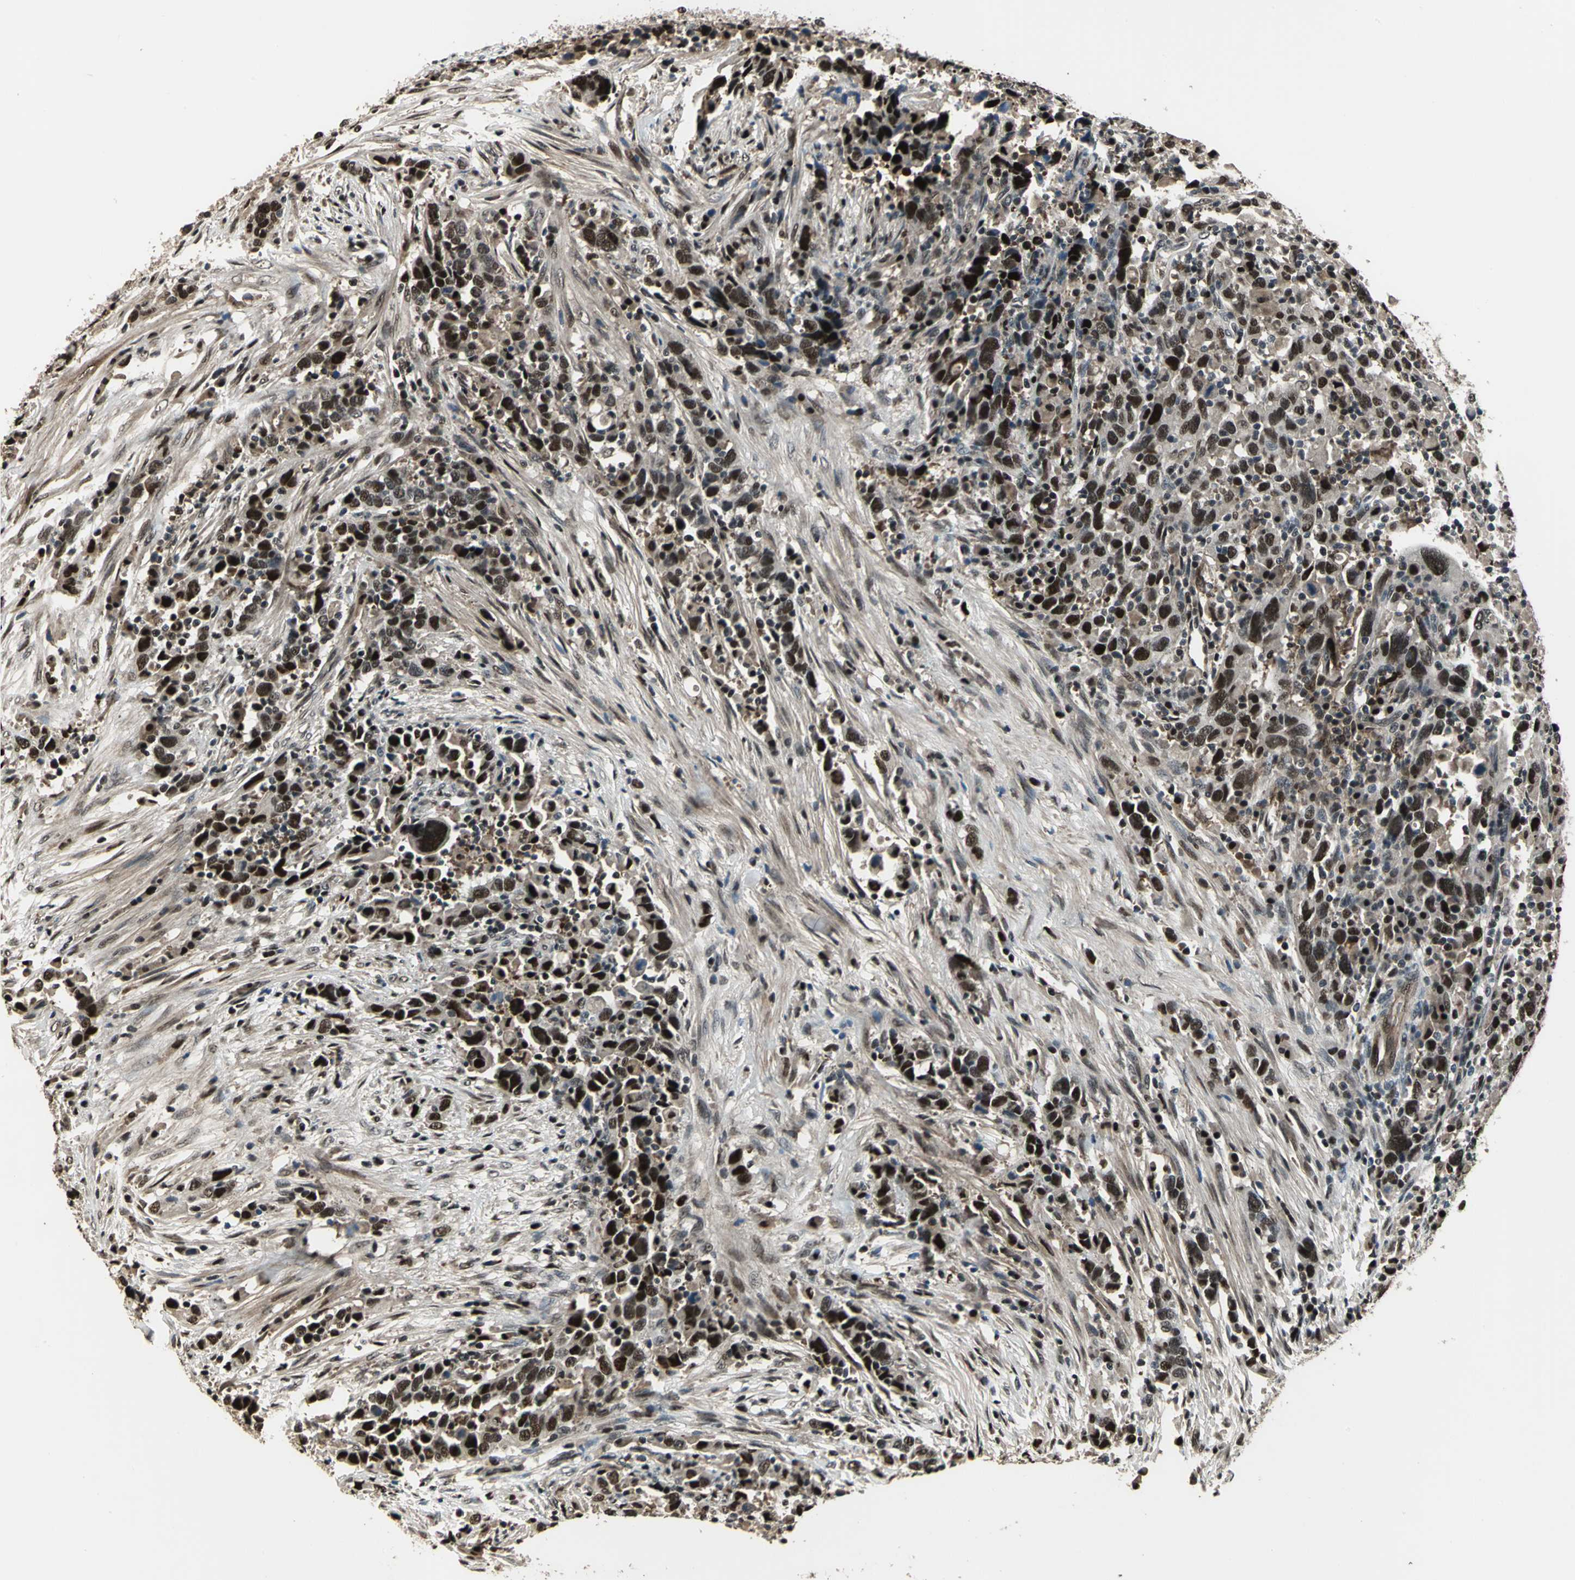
{"staining": {"intensity": "moderate", "quantity": ">75%", "location": "nuclear"}, "tissue": "urothelial cancer", "cell_type": "Tumor cells", "image_type": "cancer", "snomed": [{"axis": "morphology", "description": "Urothelial carcinoma, High grade"}, {"axis": "topography", "description": "Urinary bladder"}], "caption": "Immunohistochemistry photomicrograph of human high-grade urothelial carcinoma stained for a protein (brown), which reveals medium levels of moderate nuclear staining in about >75% of tumor cells.", "gene": "MIS18BP1", "patient": {"sex": "male", "age": 61}}